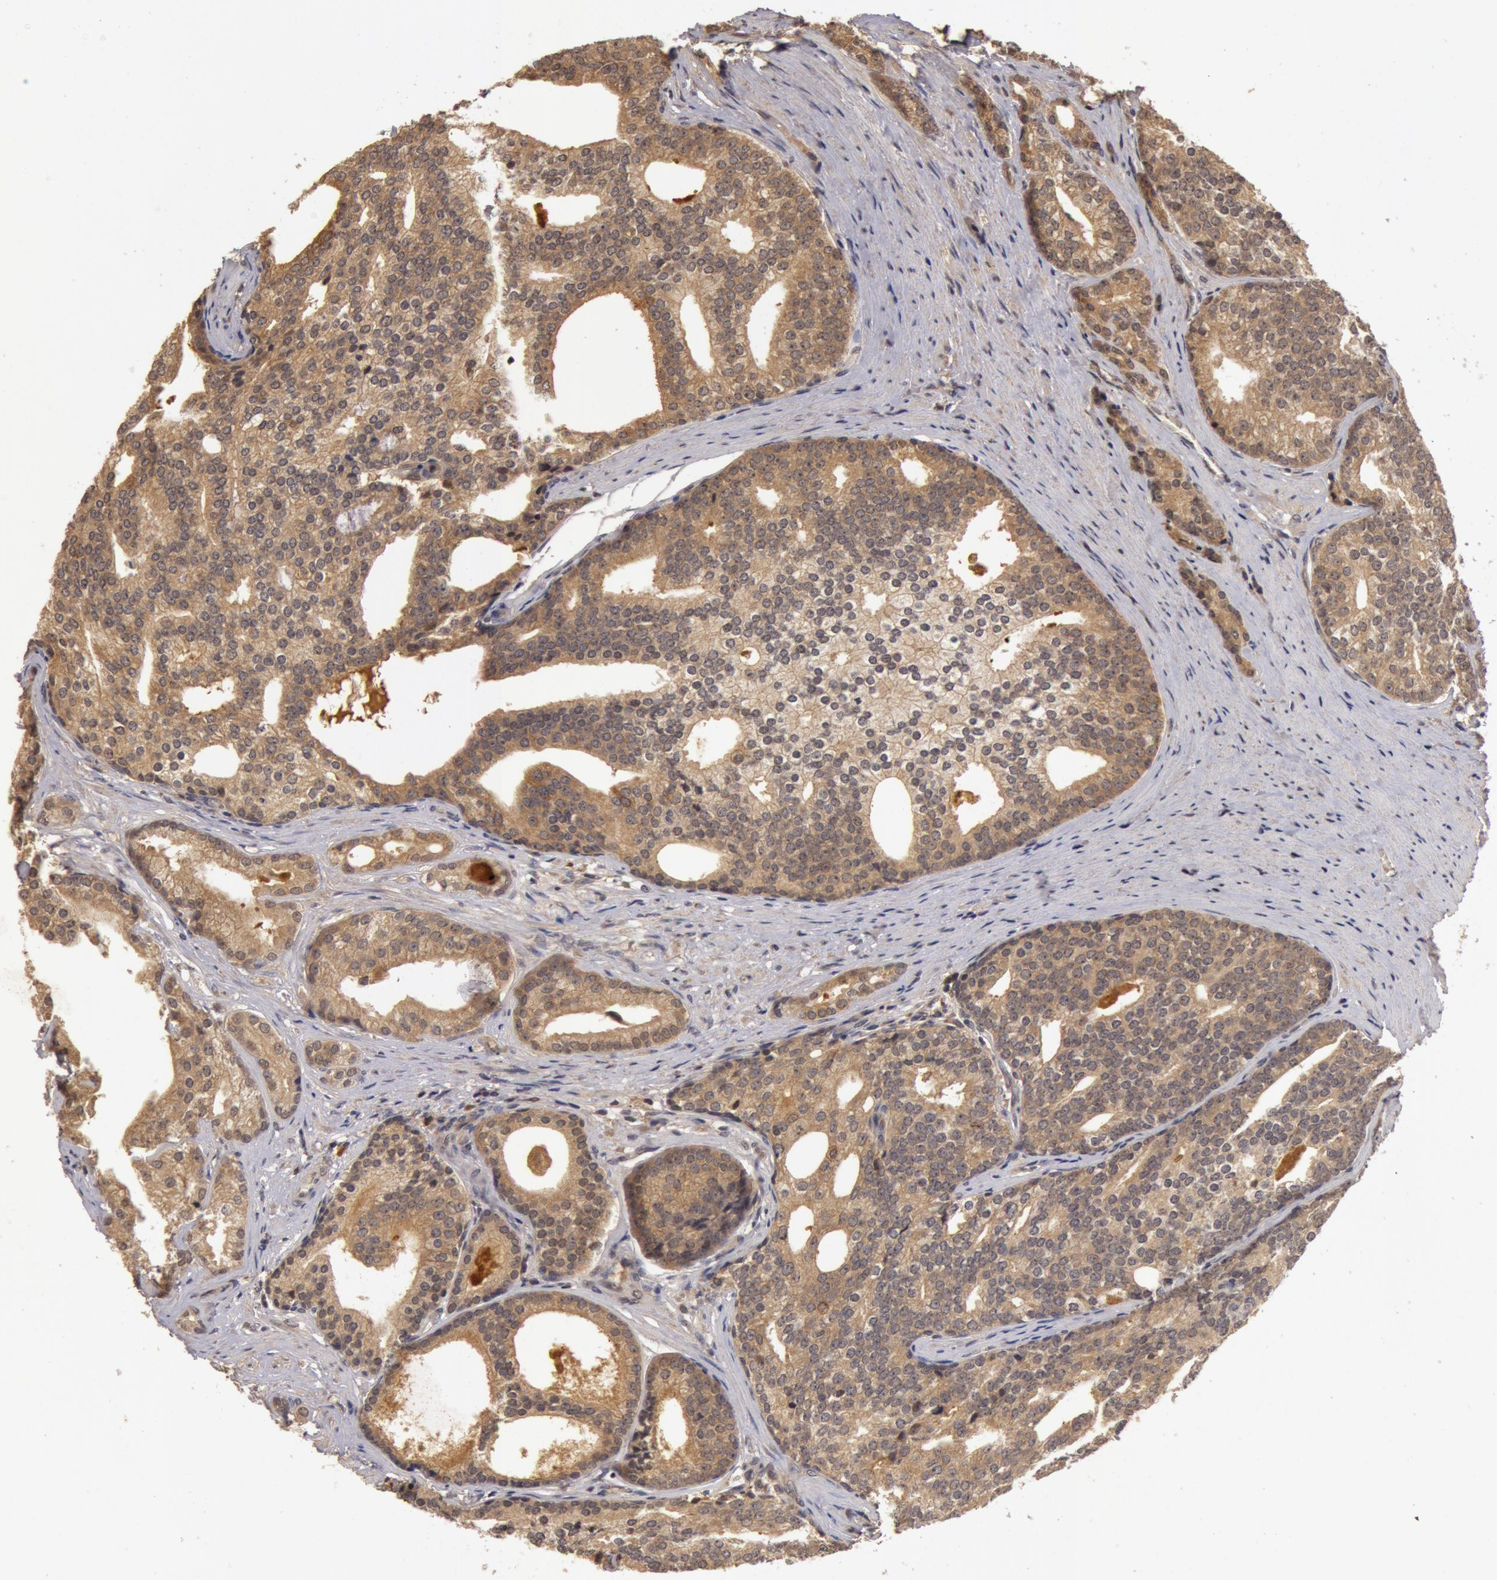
{"staining": {"intensity": "moderate", "quantity": ">75%", "location": "cytoplasmic/membranous"}, "tissue": "prostate cancer", "cell_type": "Tumor cells", "image_type": "cancer", "snomed": [{"axis": "morphology", "description": "Adenocarcinoma, Low grade"}, {"axis": "topography", "description": "Prostate"}], "caption": "A high-resolution micrograph shows immunohistochemistry (IHC) staining of prostate cancer, which reveals moderate cytoplasmic/membranous expression in about >75% of tumor cells.", "gene": "BCHE", "patient": {"sex": "male", "age": 71}}